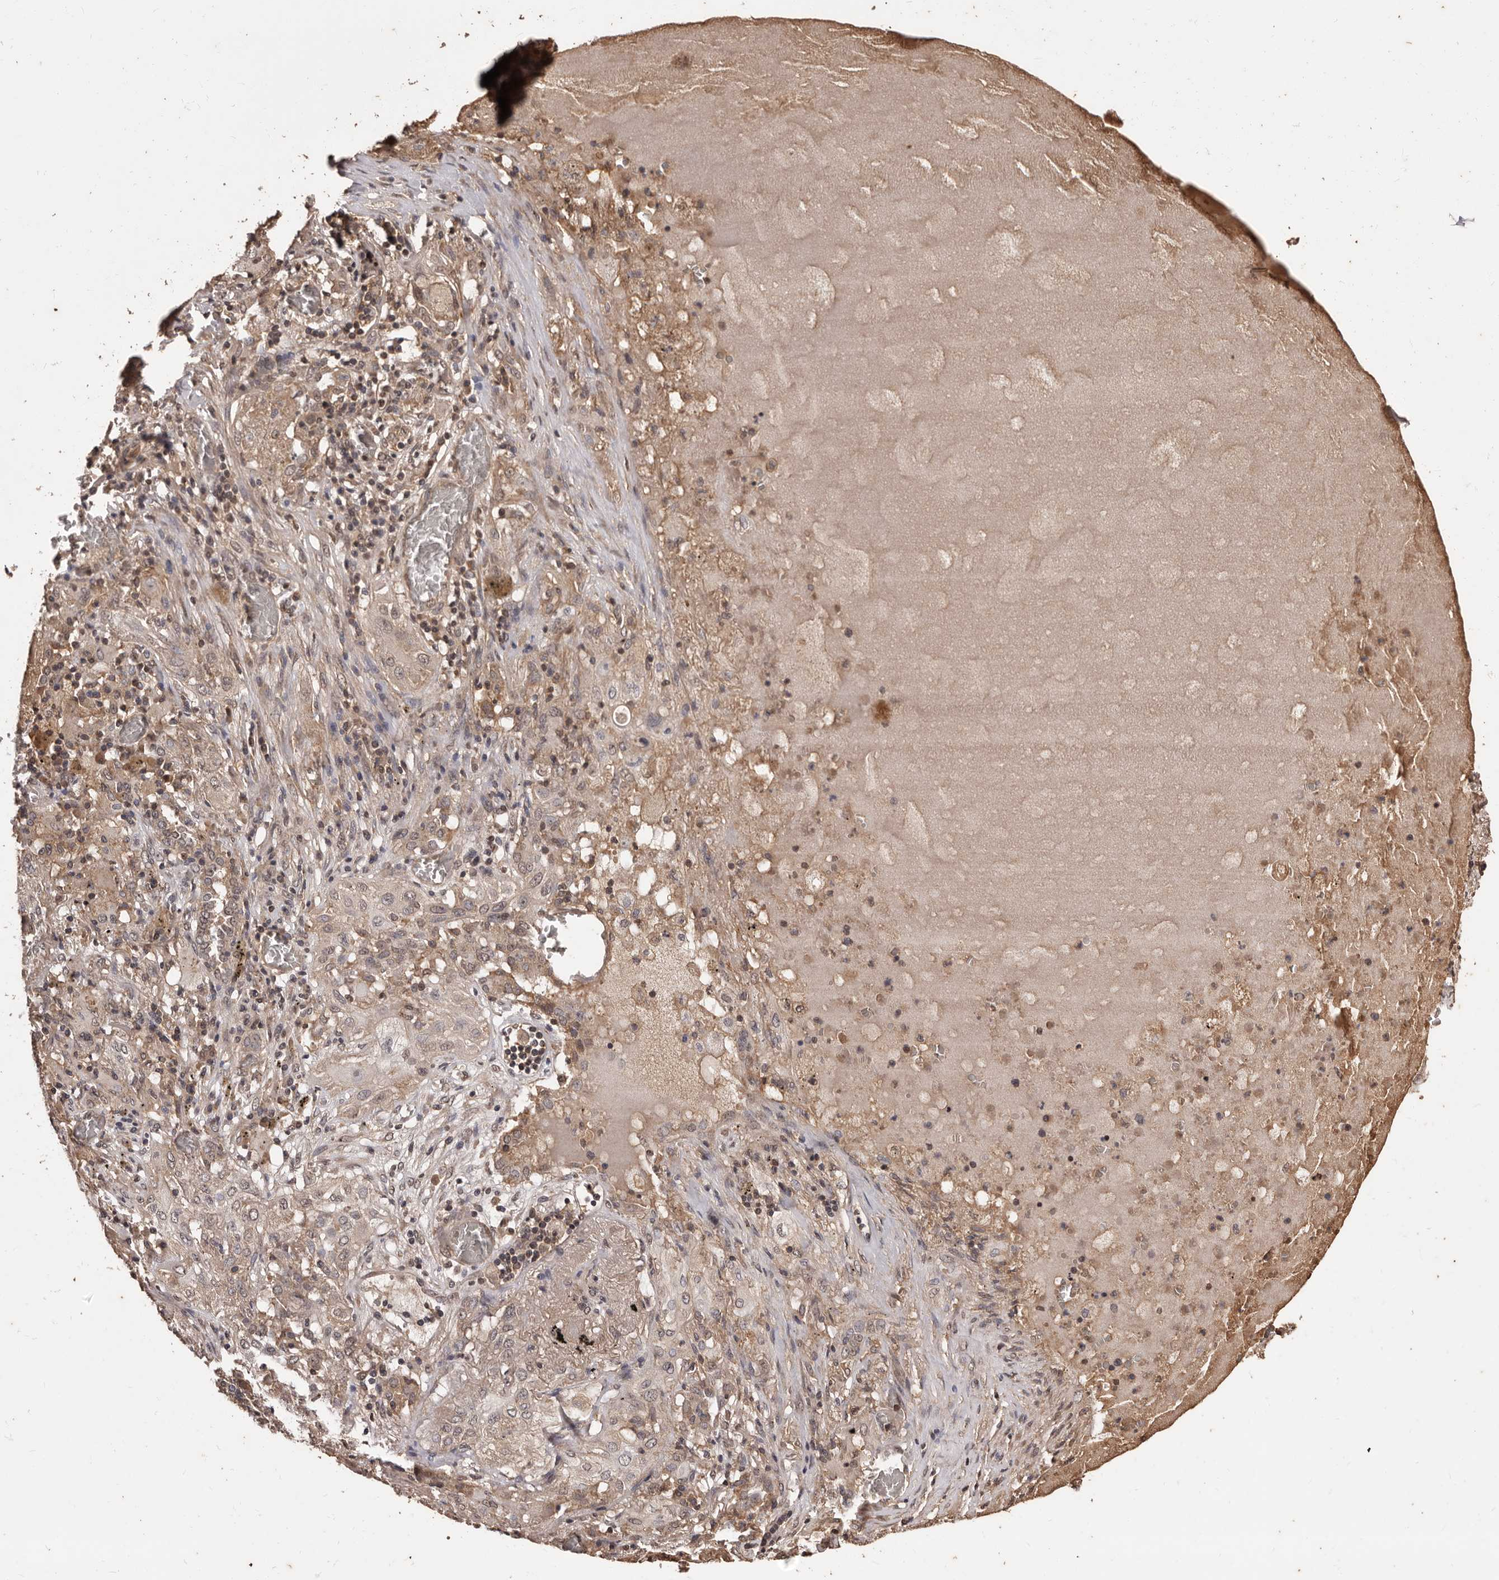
{"staining": {"intensity": "weak", "quantity": "25%-75%", "location": "cytoplasmic/membranous"}, "tissue": "lung cancer", "cell_type": "Tumor cells", "image_type": "cancer", "snomed": [{"axis": "morphology", "description": "Squamous cell carcinoma, NOS"}, {"axis": "topography", "description": "Lung"}], "caption": "Protein expression by IHC reveals weak cytoplasmic/membranous staining in approximately 25%-75% of tumor cells in lung squamous cell carcinoma. Immunohistochemistry (ihc) stains the protein in brown and the nuclei are stained blue.", "gene": "NAV1", "patient": {"sex": "female", "age": 47}}